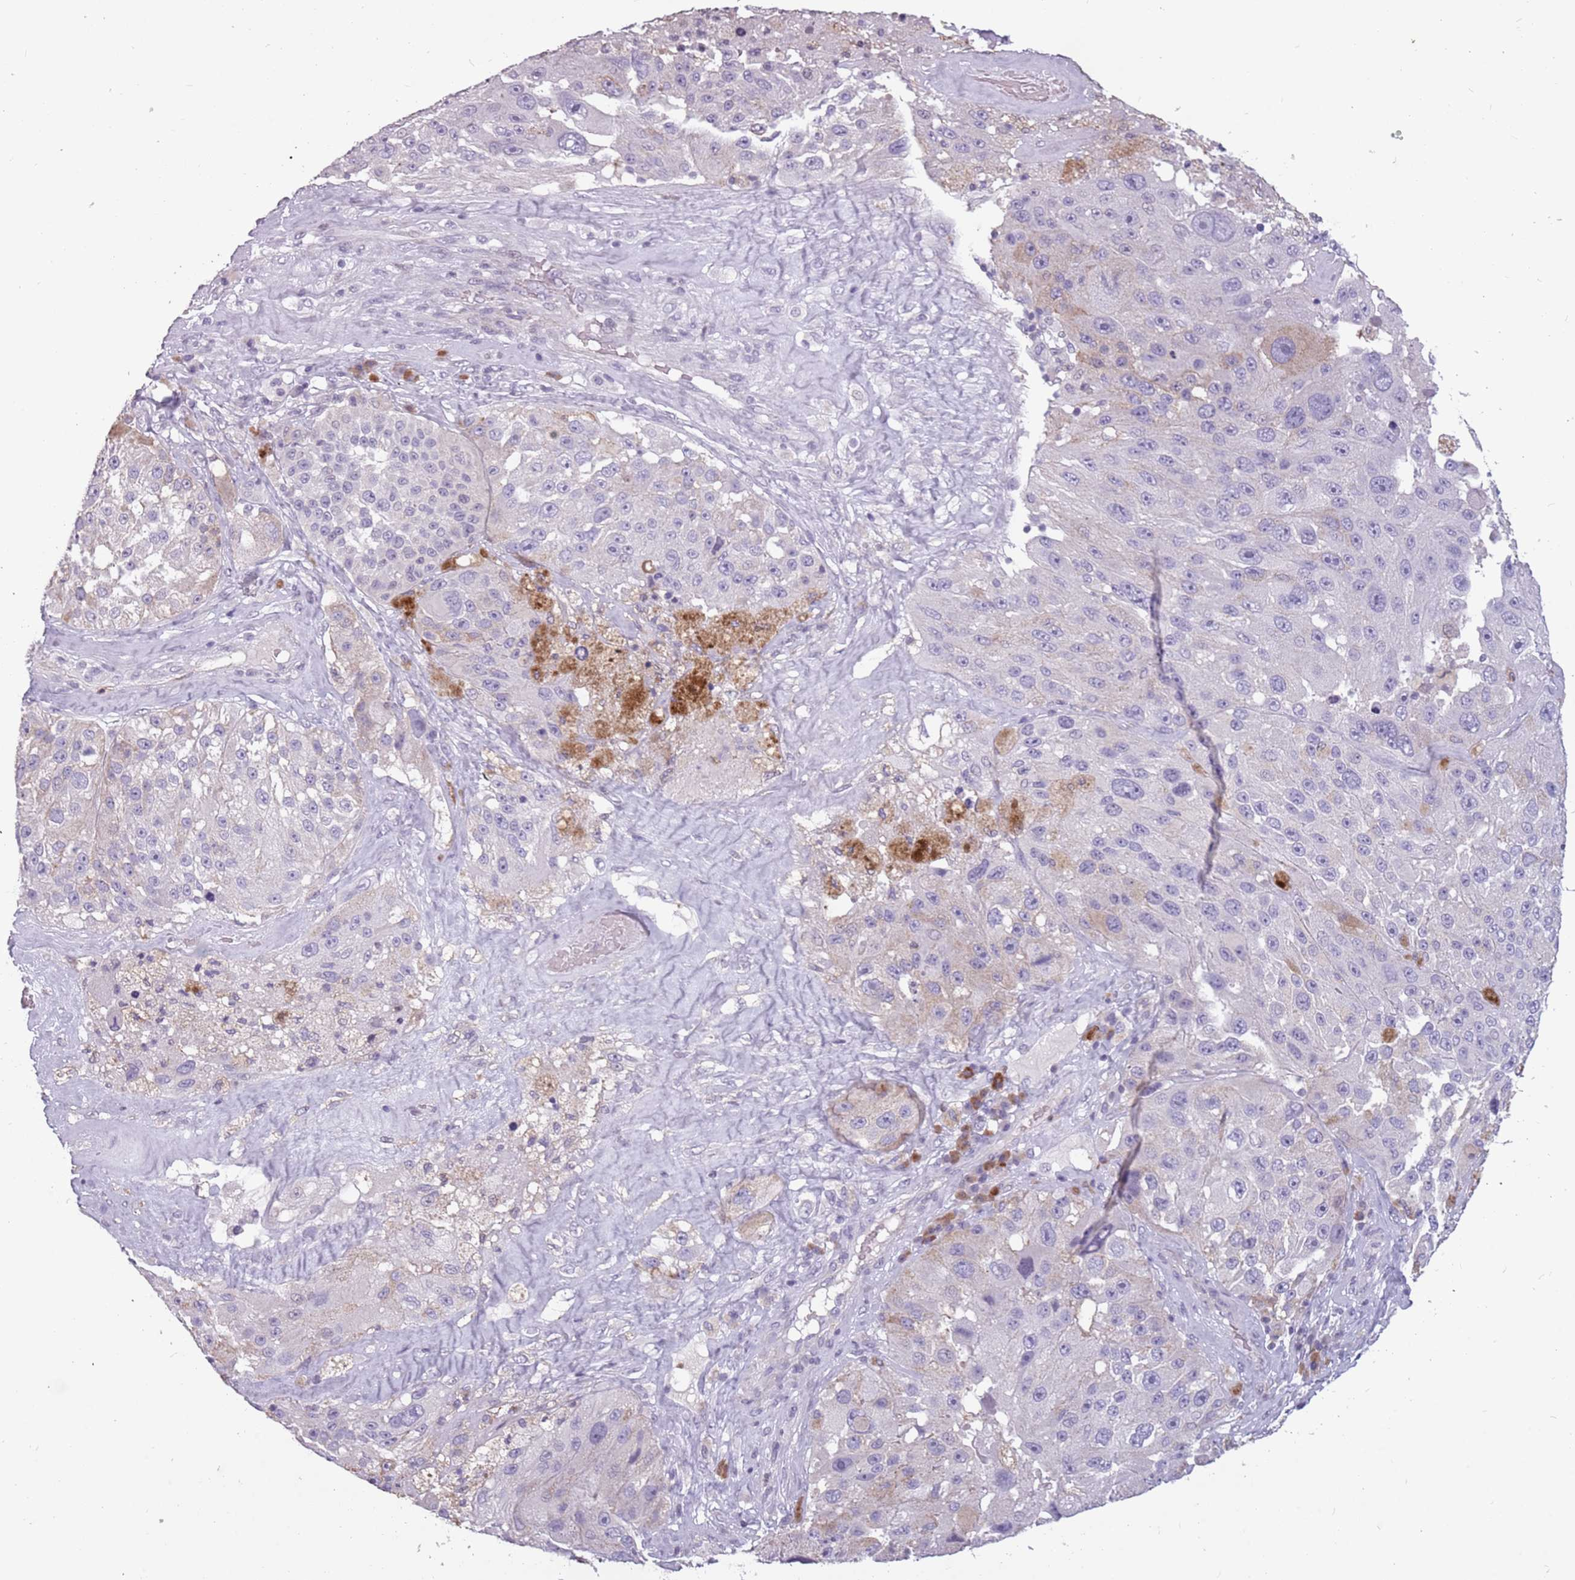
{"staining": {"intensity": "negative", "quantity": "none", "location": "none"}, "tissue": "melanoma", "cell_type": "Tumor cells", "image_type": "cancer", "snomed": [{"axis": "morphology", "description": "Malignant melanoma, Metastatic site"}, {"axis": "topography", "description": "Lymph node"}], "caption": "Histopathology image shows no protein staining in tumor cells of malignant melanoma (metastatic site) tissue. Brightfield microscopy of immunohistochemistry (IHC) stained with DAB (3,3'-diaminobenzidine) (brown) and hematoxylin (blue), captured at high magnification.", "gene": "NEK6", "patient": {"sex": "male", "age": 62}}